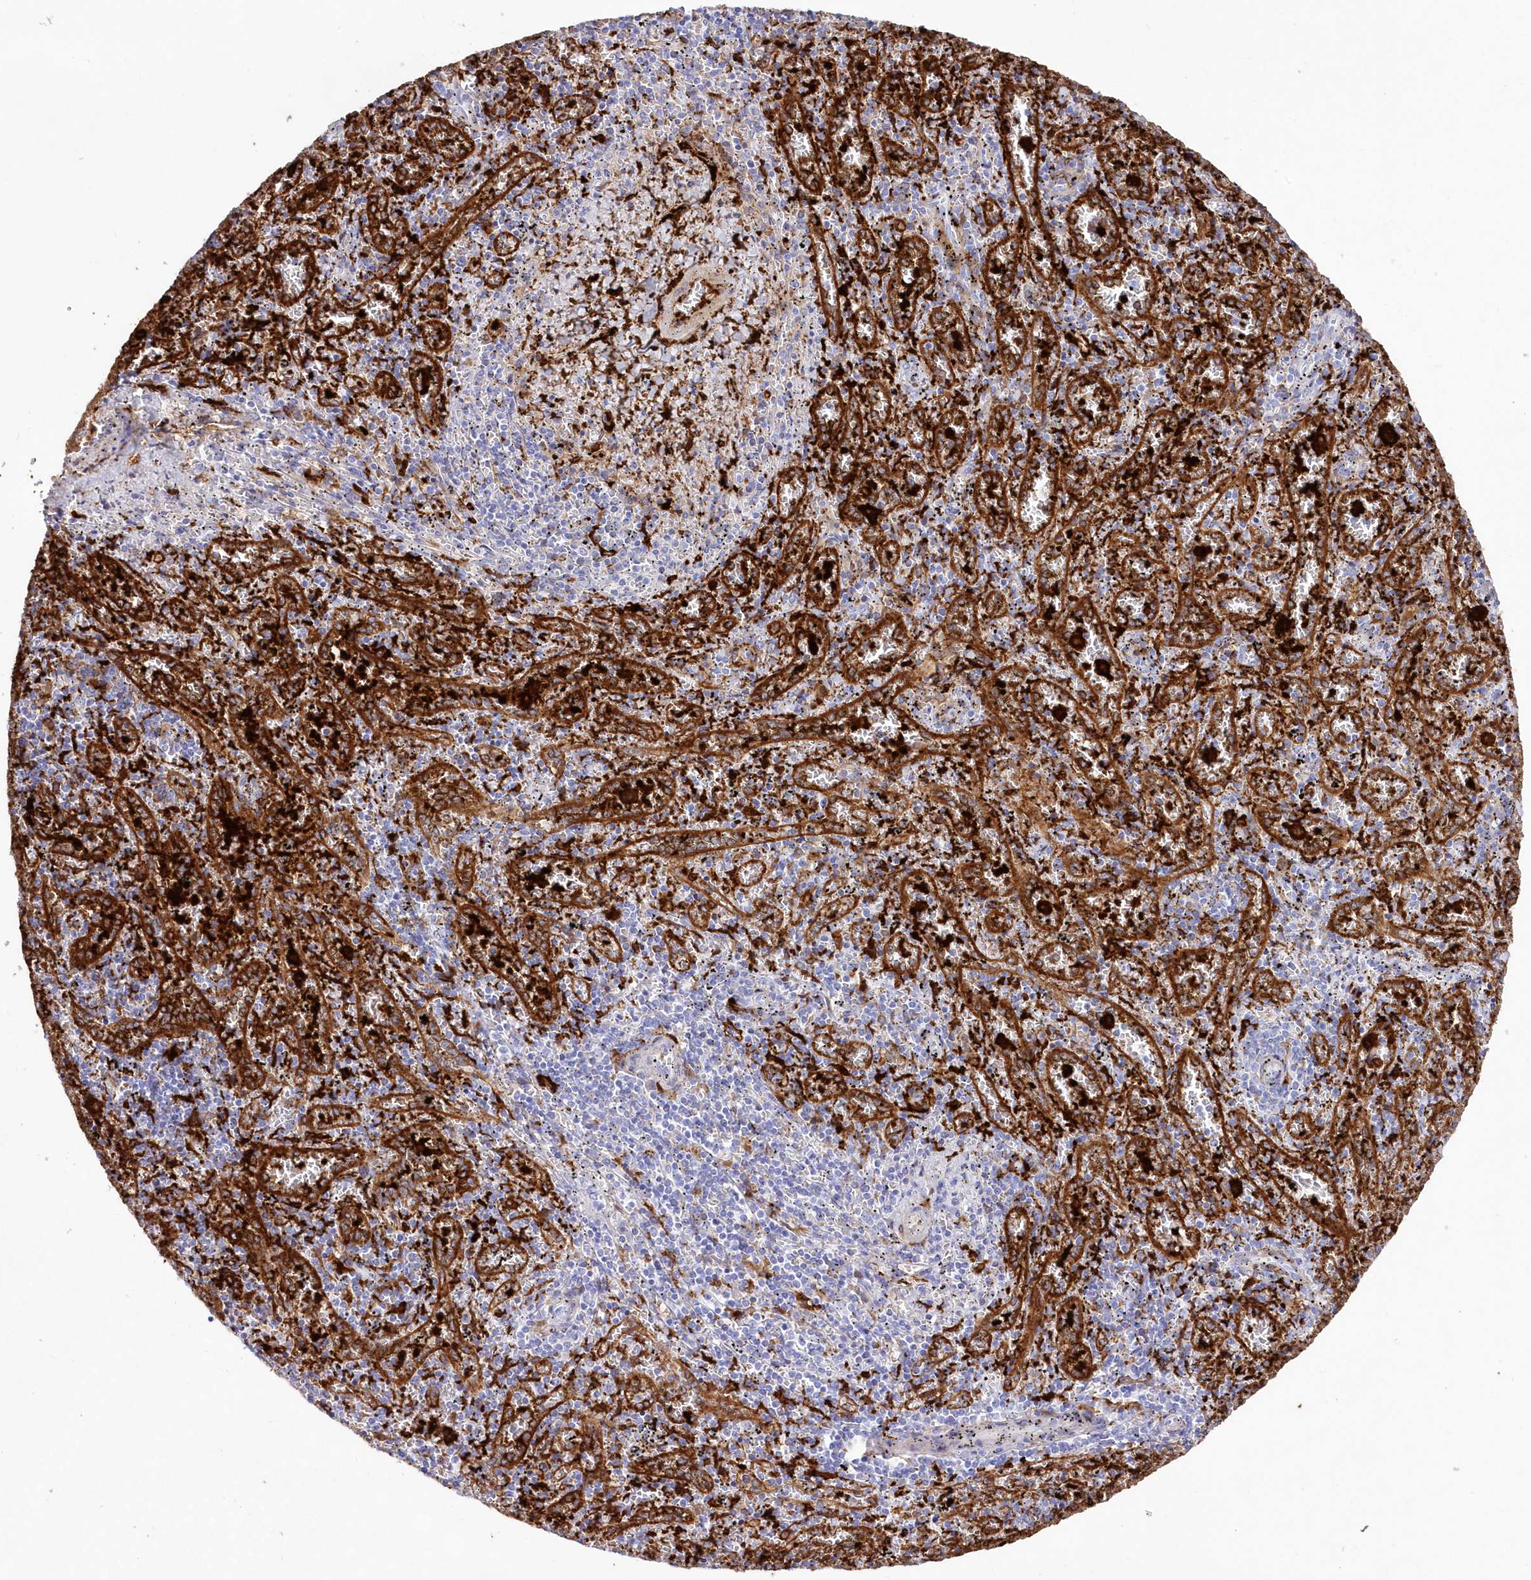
{"staining": {"intensity": "moderate", "quantity": "<25%", "location": "cytoplasmic/membranous"}, "tissue": "spleen", "cell_type": "Cells in red pulp", "image_type": "normal", "snomed": [{"axis": "morphology", "description": "Normal tissue, NOS"}, {"axis": "topography", "description": "Spleen"}], "caption": "Unremarkable spleen displays moderate cytoplasmic/membranous expression in about <25% of cells in red pulp The staining was performed using DAB to visualize the protein expression in brown, while the nuclei were stained in blue with hematoxylin (Magnification: 20x)..", "gene": "DNAJC19", "patient": {"sex": "male", "age": 11}}